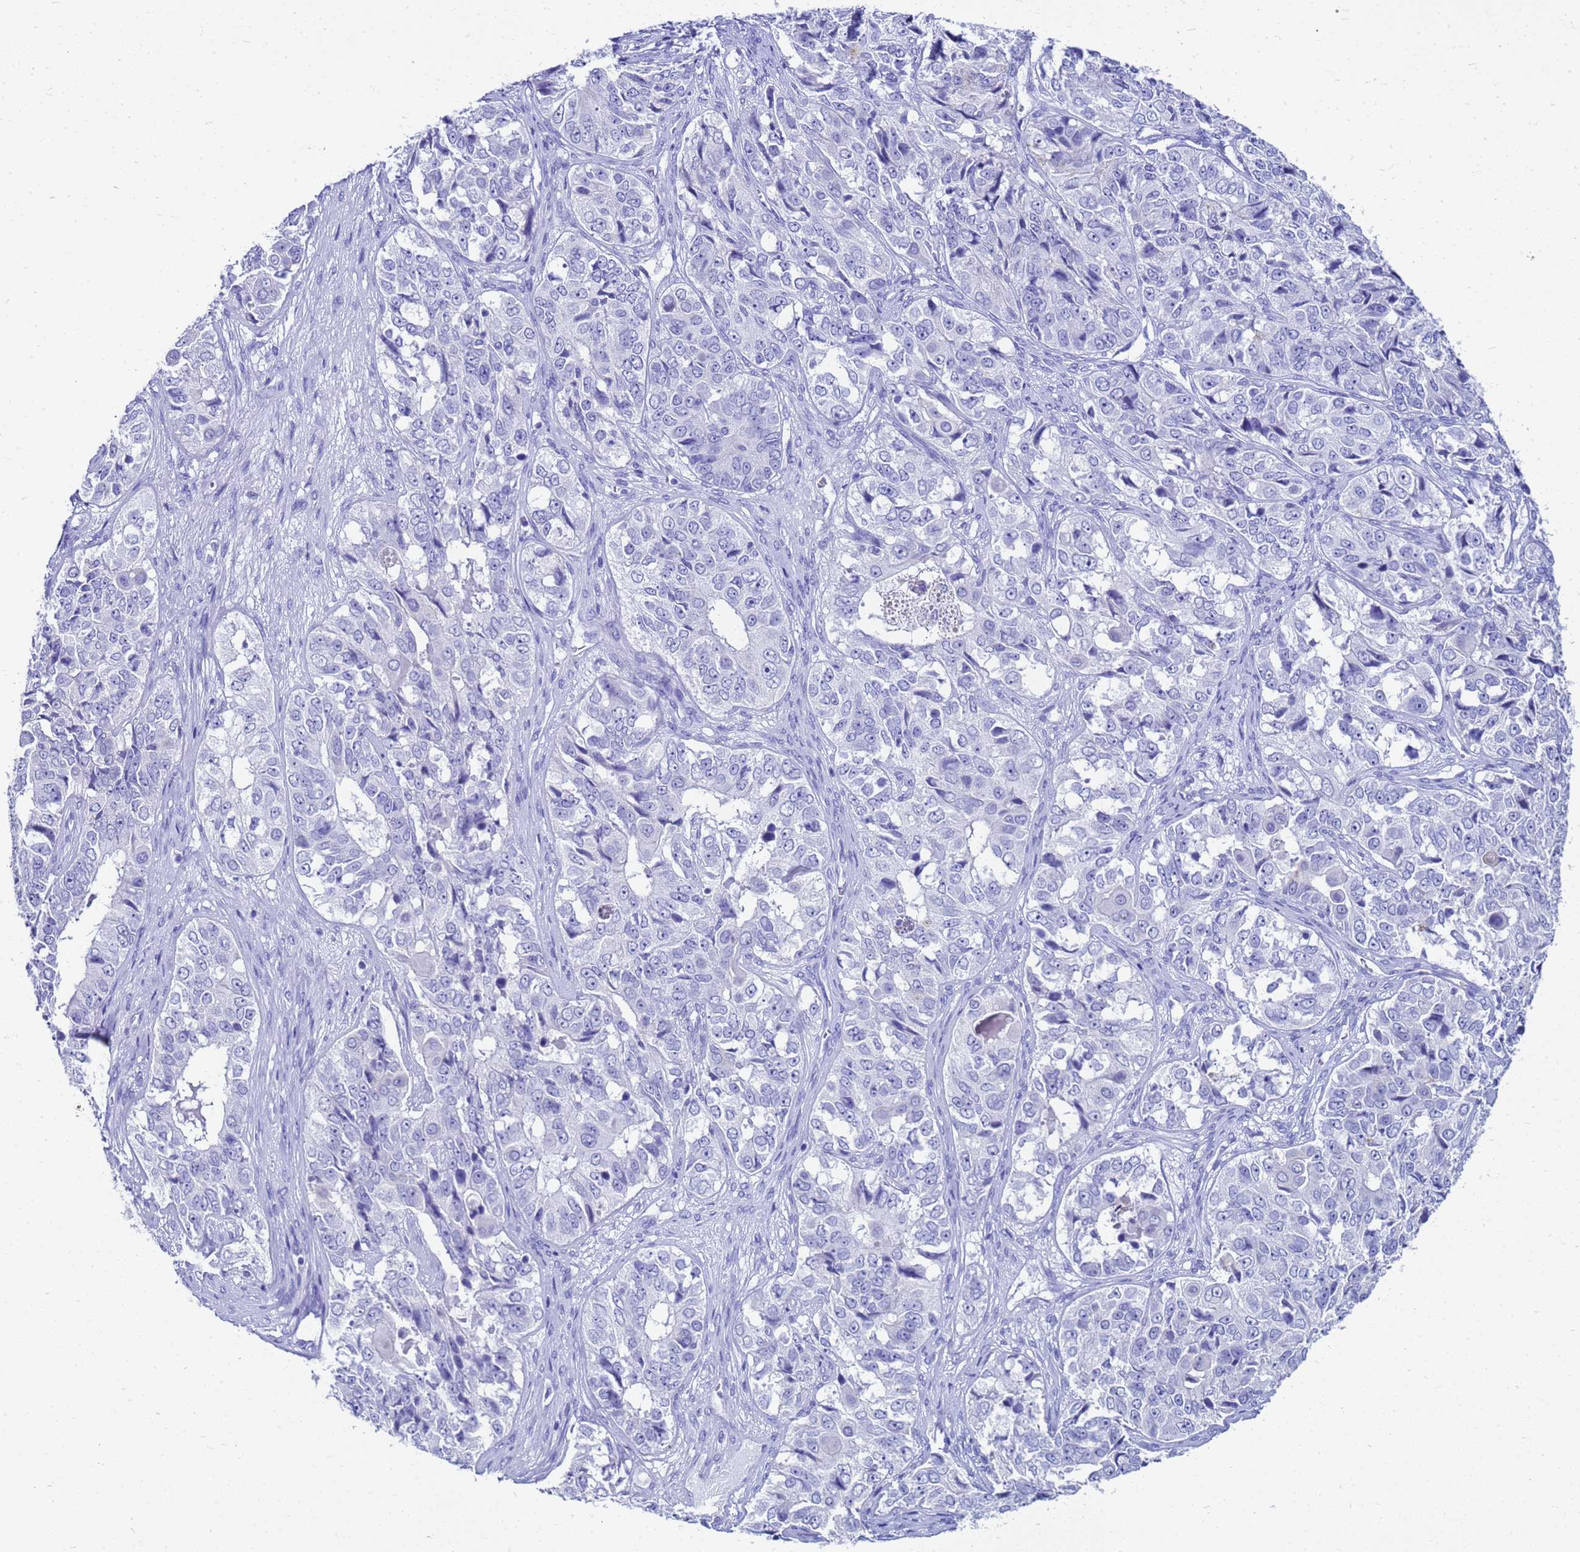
{"staining": {"intensity": "negative", "quantity": "none", "location": "none"}, "tissue": "ovarian cancer", "cell_type": "Tumor cells", "image_type": "cancer", "snomed": [{"axis": "morphology", "description": "Carcinoma, endometroid"}, {"axis": "topography", "description": "Ovary"}], "caption": "This image is of ovarian cancer (endometroid carcinoma) stained with immunohistochemistry (IHC) to label a protein in brown with the nuclei are counter-stained blue. There is no expression in tumor cells.", "gene": "CKB", "patient": {"sex": "female", "age": 51}}